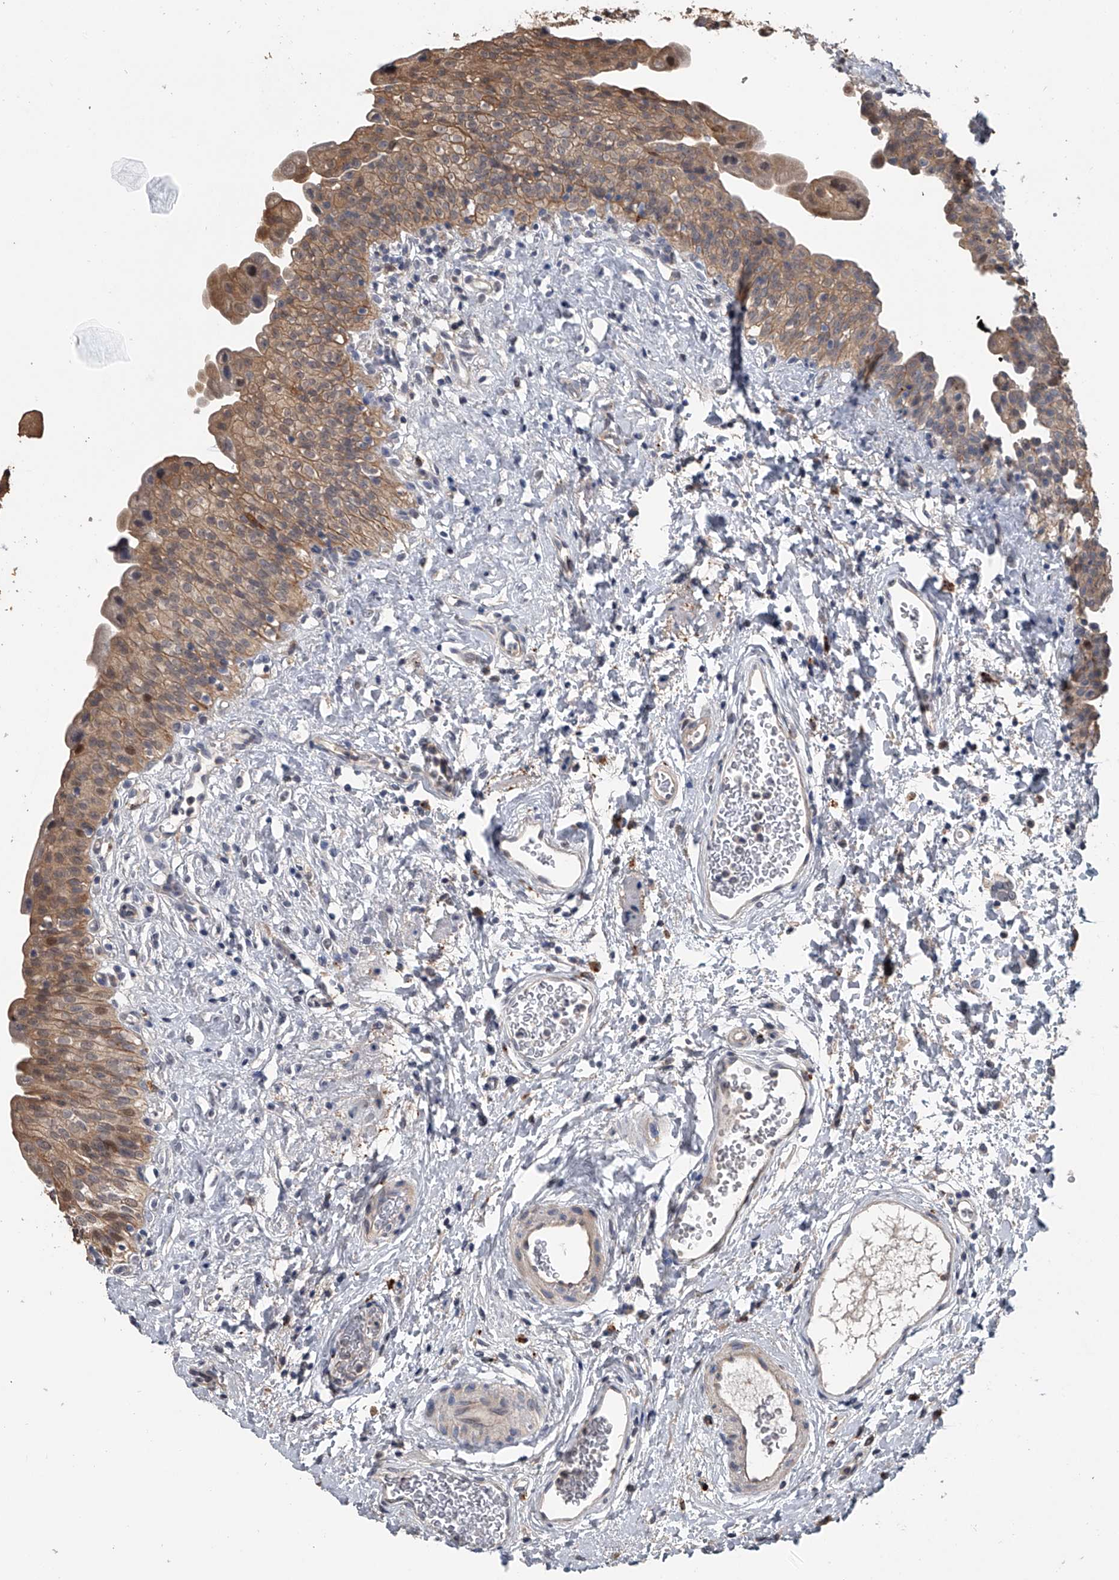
{"staining": {"intensity": "moderate", "quantity": ">75%", "location": "cytoplasmic/membranous"}, "tissue": "urinary bladder", "cell_type": "Urothelial cells", "image_type": "normal", "snomed": [{"axis": "morphology", "description": "Normal tissue, NOS"}, {"axis": "topography", "description": "Urinary bladder"}], "caption": "Urothelial cells show medium levels of moderate cytoplasmic/membranous staining in approximately >75% of cells in unremarkable human urinary bladder. (DAB (3,3'-diaminobenzidine) IHC with brightfield microscopy, high magnification).", "gene": "DOCK9", "patient": {"sex": "male", "age": 51}}